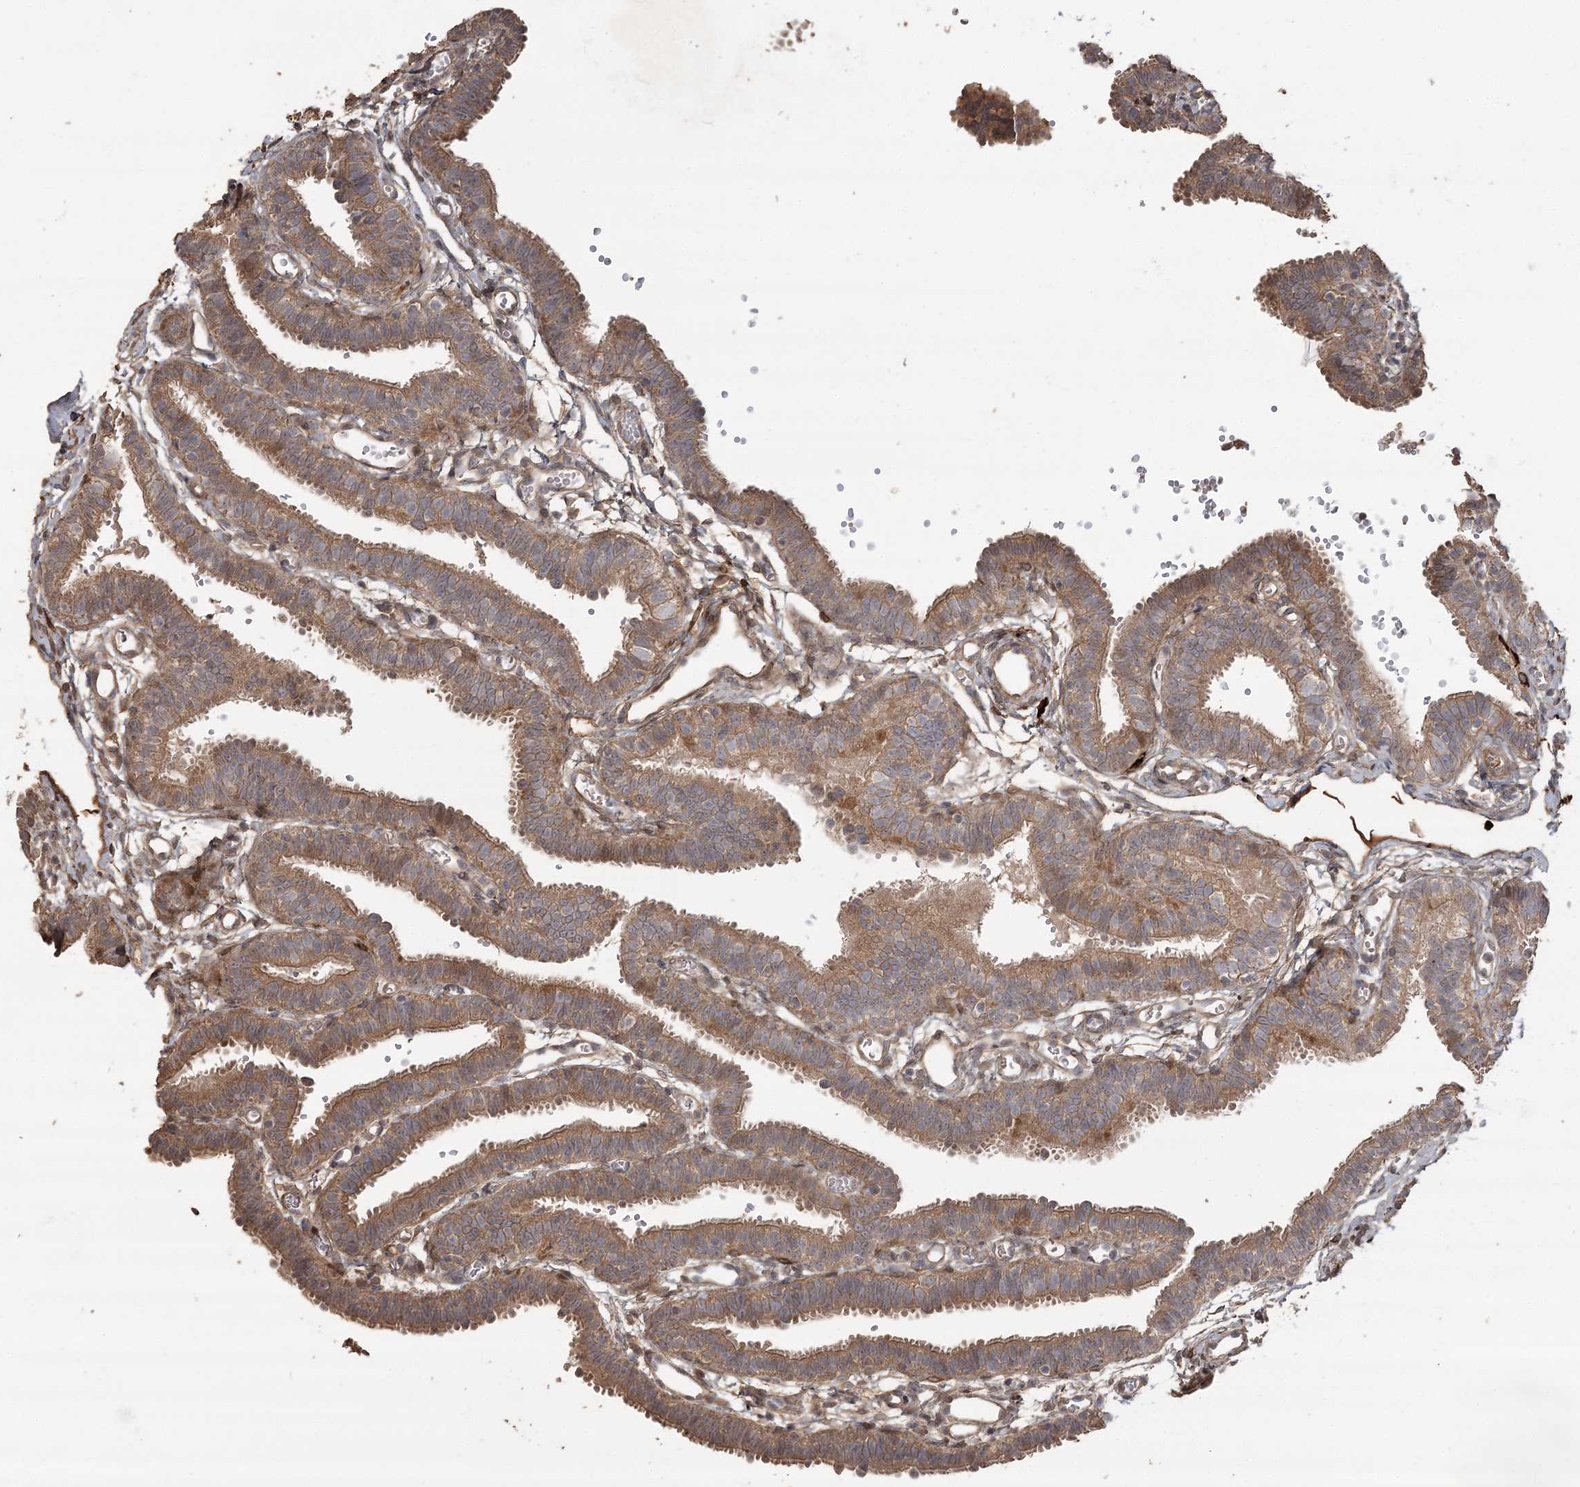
{"staining": {"intensity": "moderate", "quantity": ">75%", "location": "cytoplasmic/membranous"}, "tissue": "fallopian tube", "cell_type": "Glandular cells", "image_type": "normal", "snomed": [{"axis": "morphology", "description": "Normal tissue, NOS"}, {"axis": "topography", "description": "Fallopian tube"}, {"axis": "topography", "description": "Placenta"}], "caption": "IHC histopathology image of unremarkable fallopian tube: human fallopian tube stained using immunohistochemistry (IHC) demonstrates medium levels of moderate protein expression localized specifically in the cytoplasmic/membranous of glandular cells, appearing as a cytoplasmic/membranous brown color.", "gene": "OBSL1", "patient": {"sex": "female", "age": 34}}